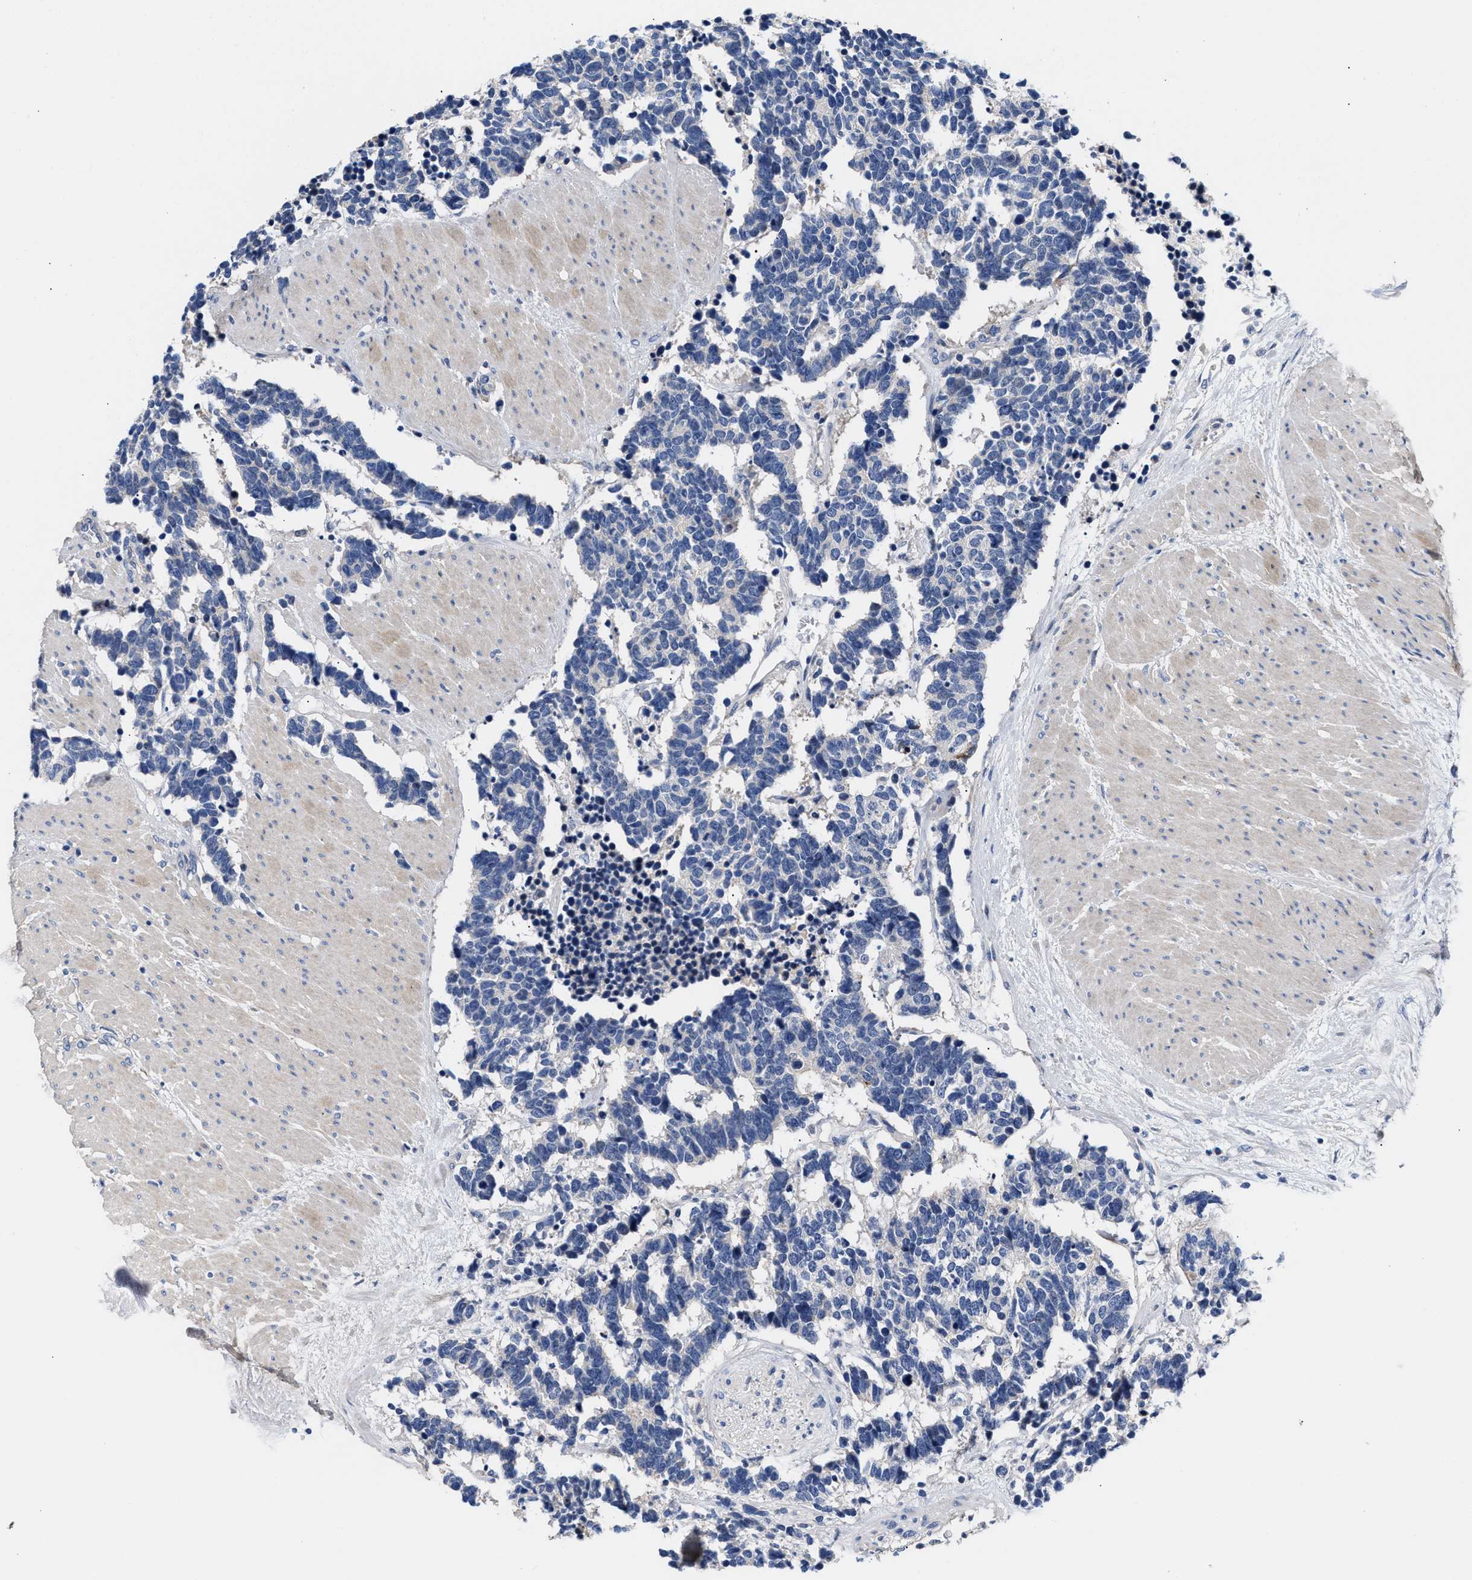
{"staining": {"intensity": "negative", "quantity": "none", "location": "none"}, "tissue": "carcinoid", "cell_type": "Tumor cells", "image_type": "cancer", "snomed": [{"axis": "morphology", "description": "Carcinoma, NOS"}, {"axis": "morphology", "description": "Carcinoid, malignant, NOS"}, {"axis": "topography", "description": "Urinary bladder"}], "caption": "Immunohistochemical staining of carcinoid displays no significant staining in tumor cells. (Stains: DAB (3,3'-diaminobenzidine) immunohistochemistry with hematoxylin counter stain, Microscopy: brightfield microscopy at high magnification).", "gene": "ACTL7B", "patient": {"sex": "male", "age": 57}}